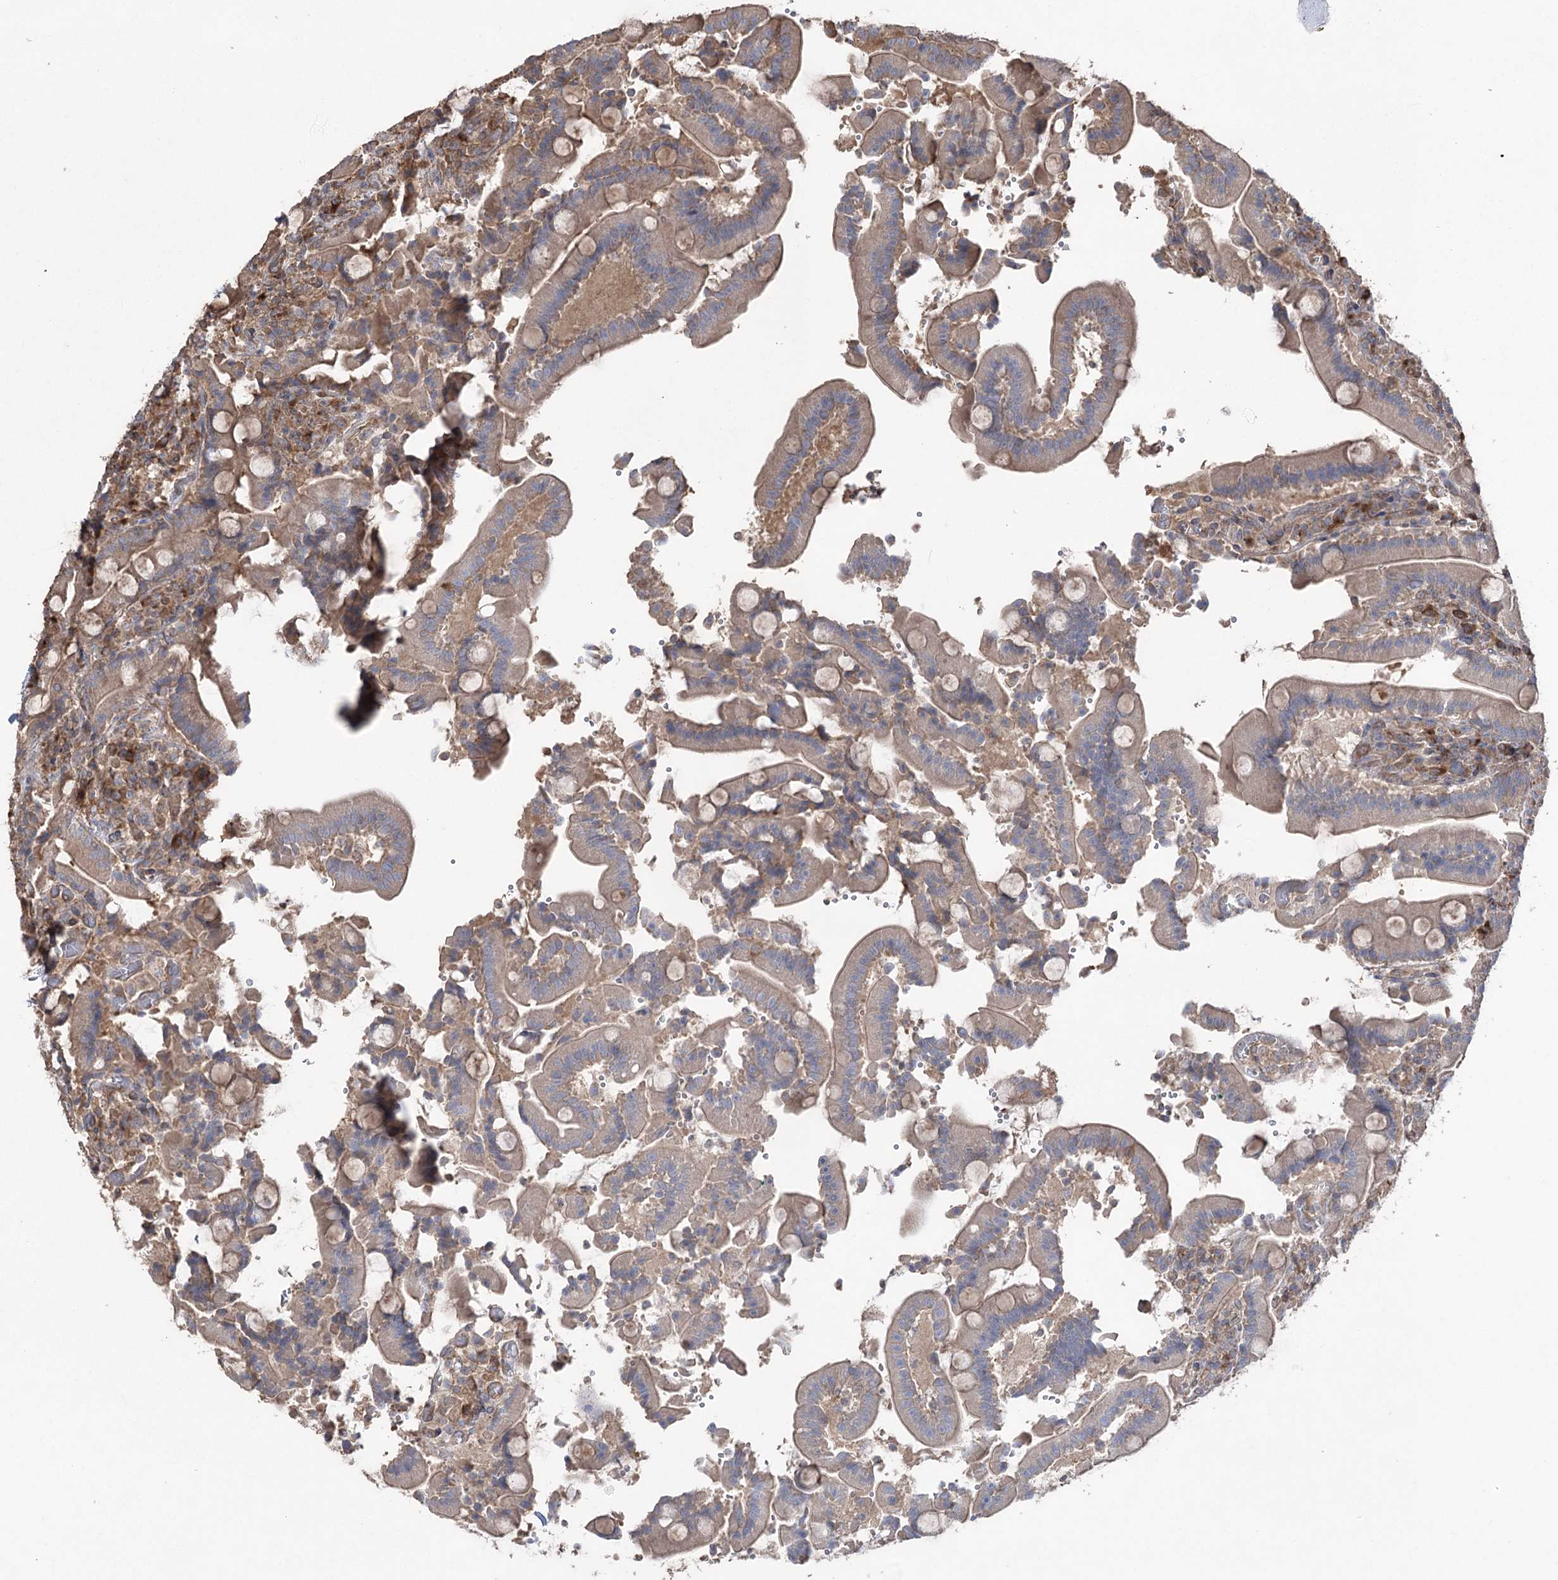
{"staining": {"intensity": "moderate", "quantity": ">75%", "location": "cytoplasmic/membranous"}, "tissue": "duodenum", "cell_type": "Glandular cells", "image_type": "normal", "snomed": [{"axis": "morphology", "description": "Normal tissue, NOS"}, {"axis": "topography", "description": "Duodenum"}], "caption": "Moderate cytoplasmic/membranous staining is seen in about >75% of glandular cells in normal duodenum. (DAB IHC with brightfield microscopy, high magnification).", "gene": "LARS2", "patient": {"sex": "female", "age": 62}}